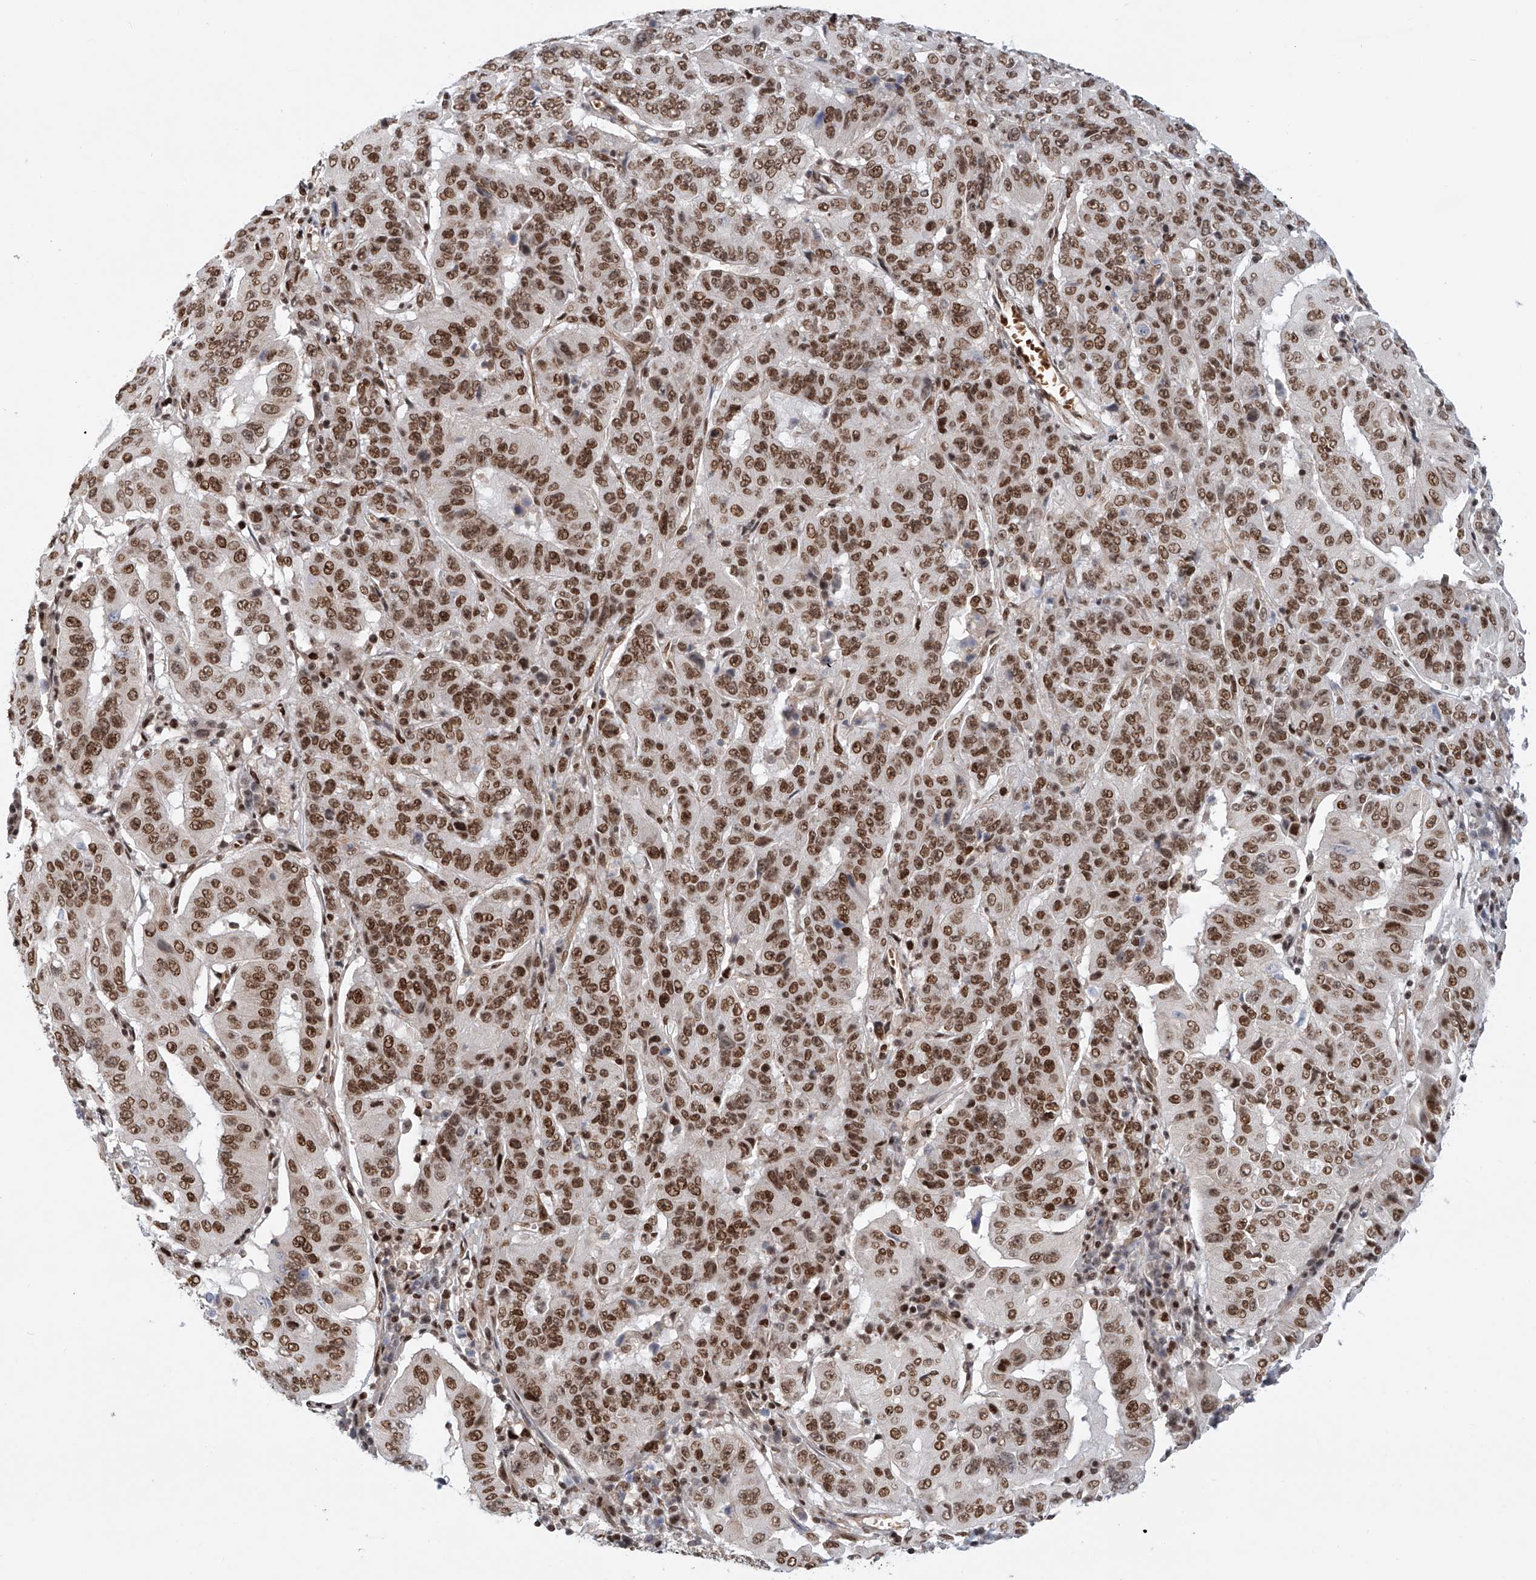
{"staining": {"intensity": "strong", "quantity": ">75%", "location": "nuclear"}, "tissue": "pancreatic cancer", "cell_type": "Tumor cells", "image_type": "cancer", "snomed": [{"axis": "morphology", "description": "Adenocarcinoma, NOS"}, {"axis": "topography", "description": "Pancreas"}], "caption": "Protein analysis of pancreatic cancer (adenocarcinoma) tissue exhibits strong nuclear expression in approximately >75% of tumor cells. The protein is shown in brown color, while the nuclei are stained blue.", "gene": "ZNF470", "patient": {"sex": "male", "age": 63}}